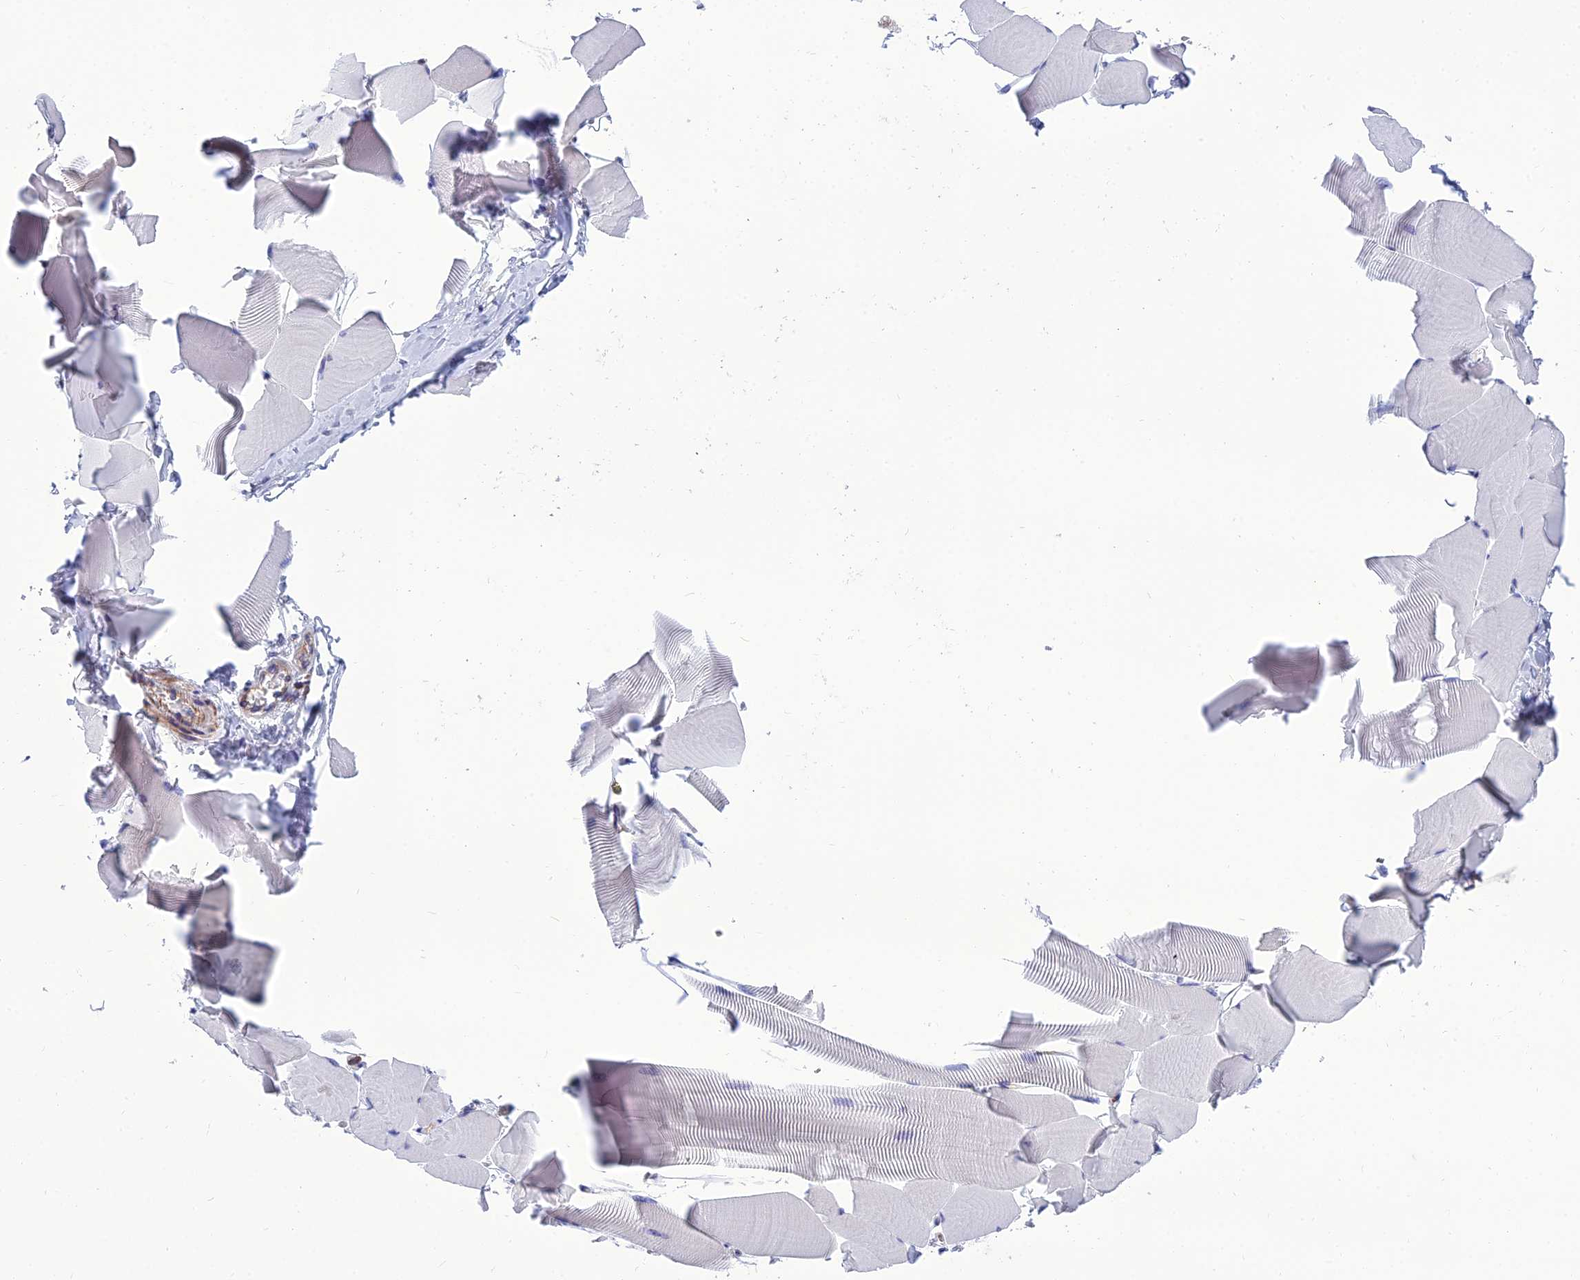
{"staining": {"intensity": "negative", "quantity": "none", "location": "none"}, "tissue": "skeletal muscle", "cell_type": "Myocytes", "image_type": "normal", "snomed": [{"axis": "morphology", "description": "Normal tissue, NOS"}, {"axis": "topography", "description": "Skeletal muscle"}], "caption": "Protein analysis of normal skeletal muscle demonstrates no significant positivity in myocytes.", "gene": "PPP1R18", "patient": {"sex": "male", "age": 25}}